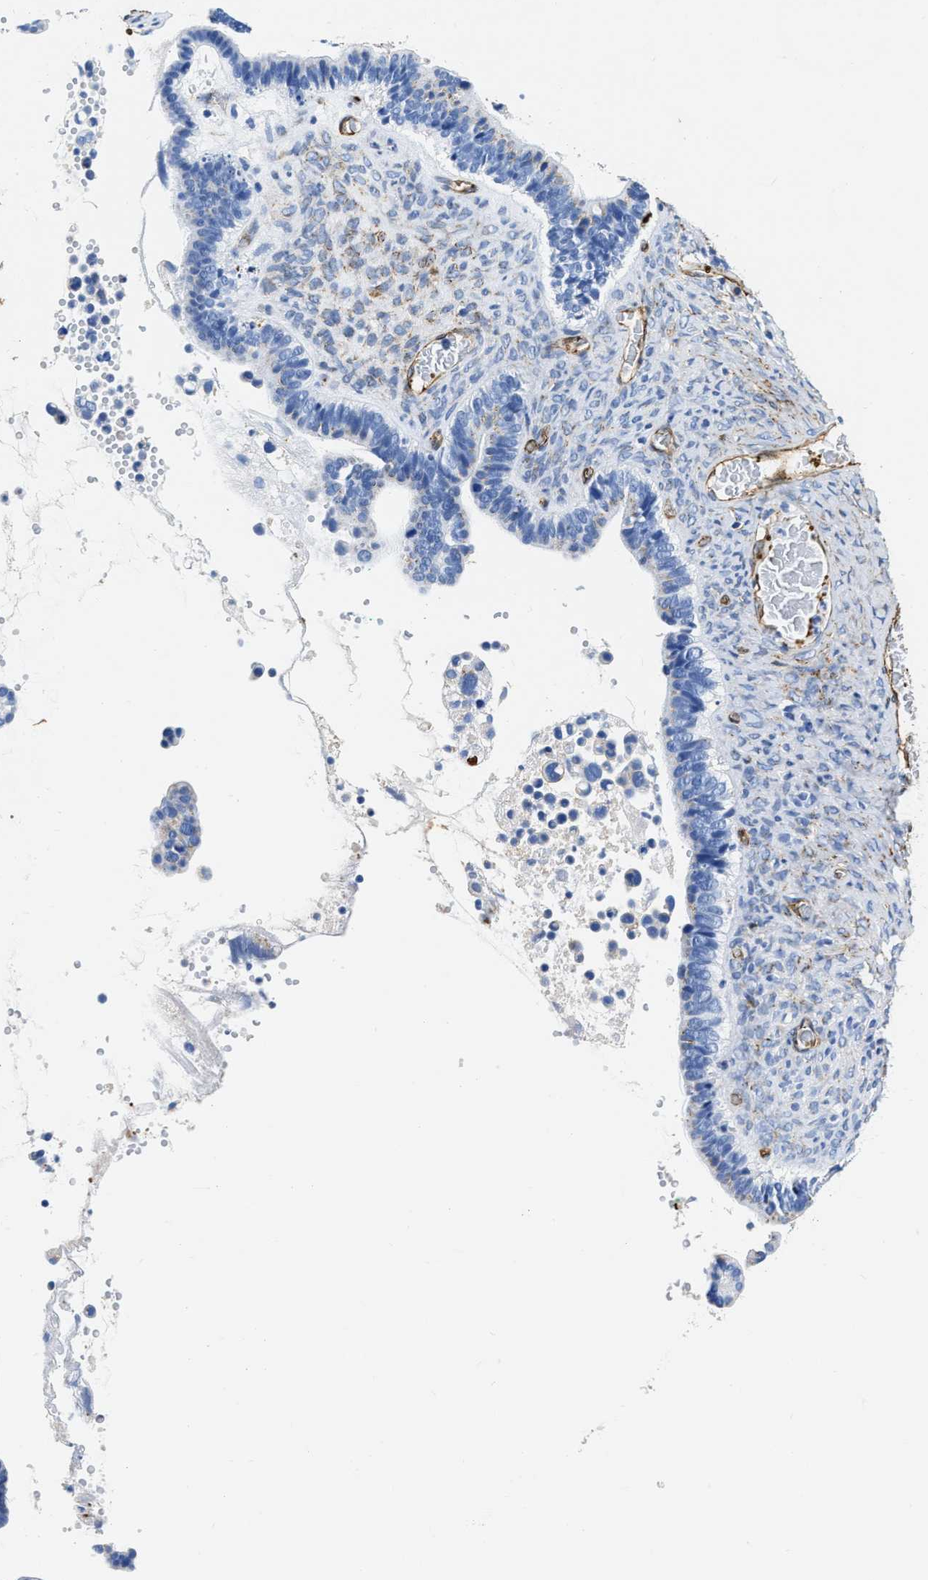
{"staining": {"intensity": "weak", "quantity": "<25%", "location": "cytoplasmic/membranous"}, "tissue": "ovarian cancer", "cell_type": "Tumor cells", "image_type": "cancer", "snomed": [{"axis": "morphology", "description": "Cystadenocarcinoma, serous, NOS"}, {"axis": "topography", "description": "Ovary"}], "caption": "Ovarian serous cystadenocarcinoma stained for a protein using immunohistochemistry (IHC) displays no staining tumor cells.", "gene": "TVP23B", "patient": {"sex": "female", "age": 56}}